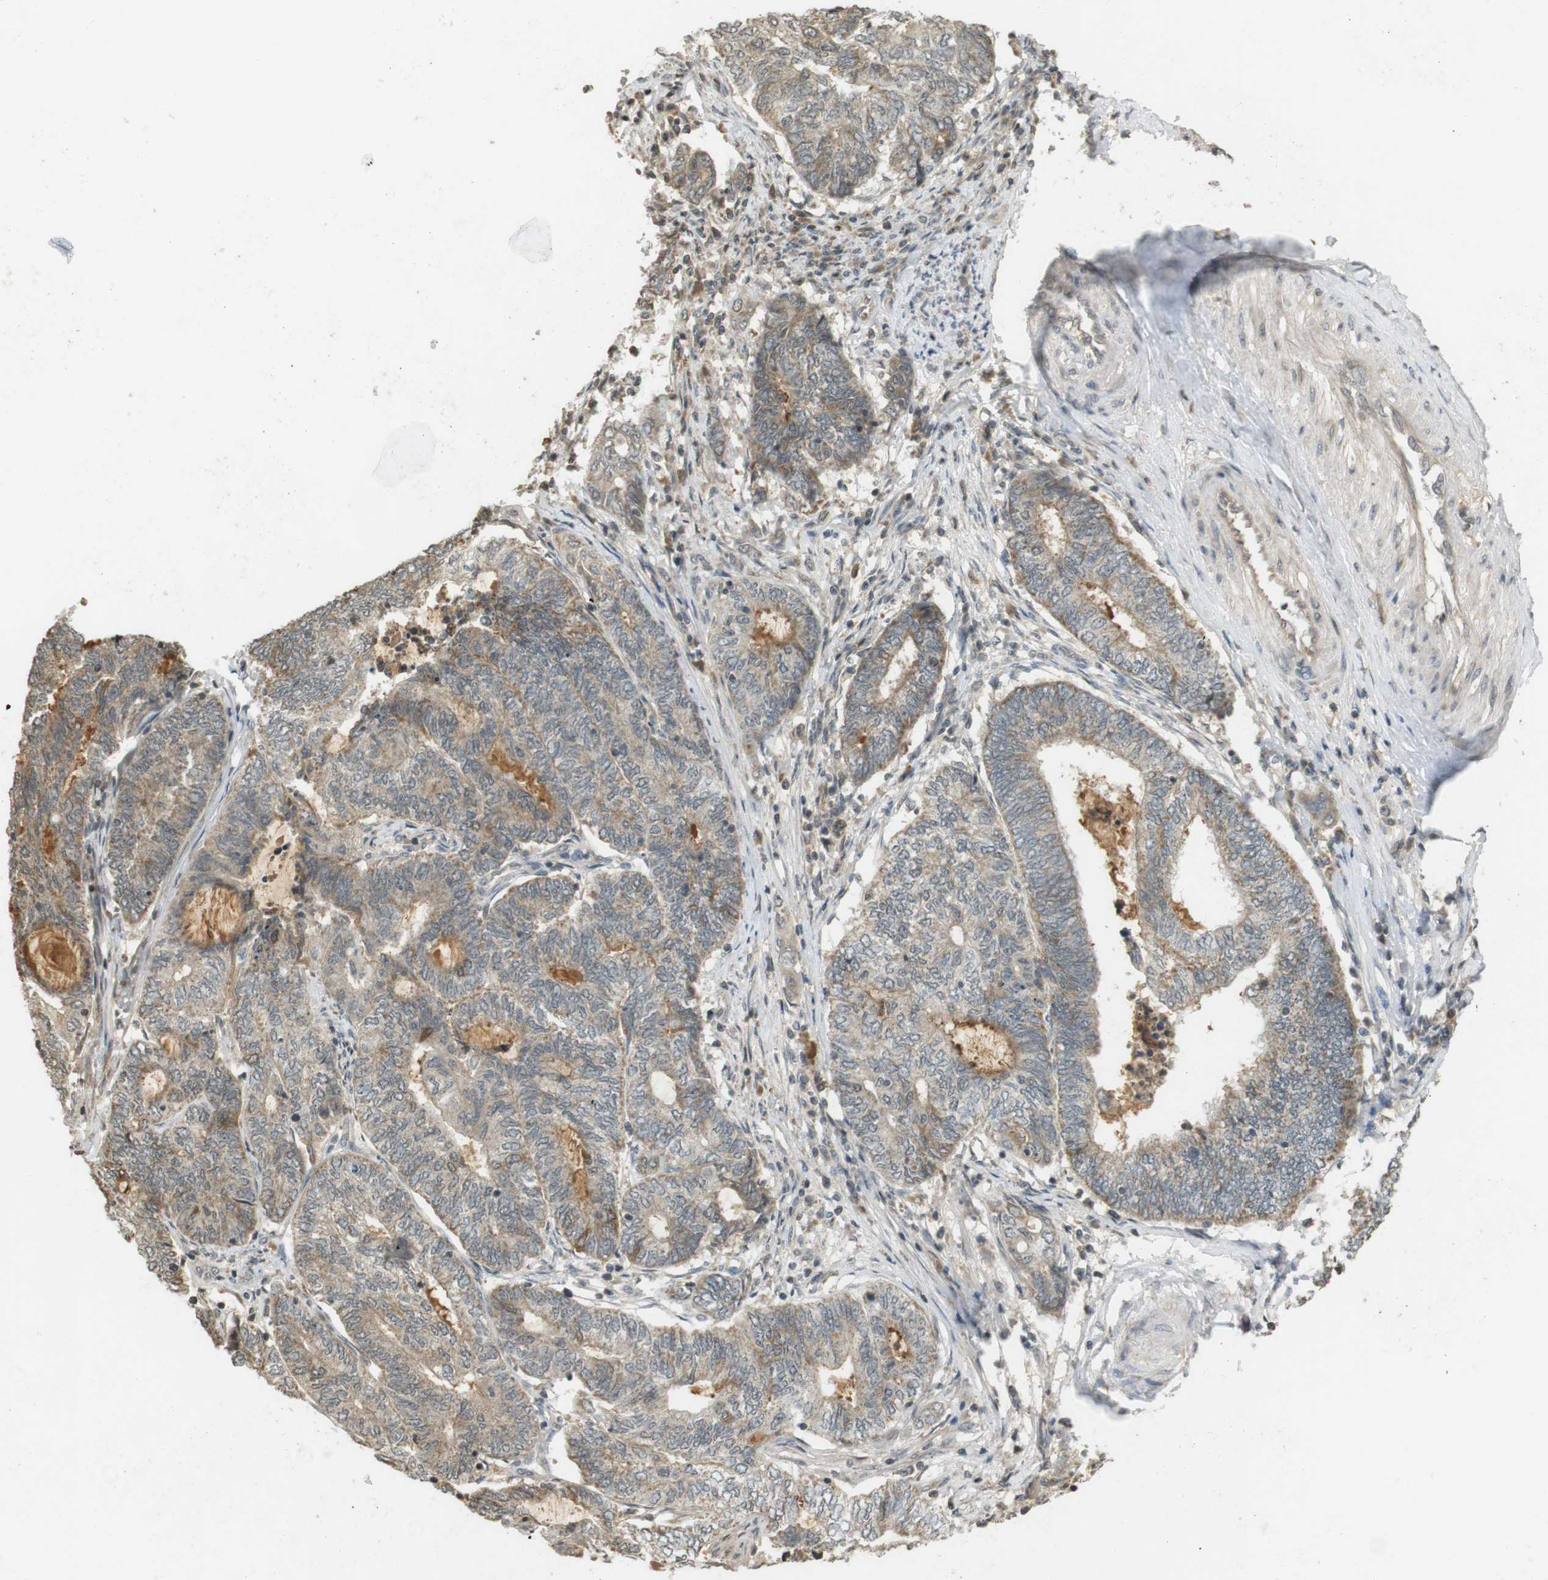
{"staining": {"intensity": "weak", "quantity": ">75%", "location": "cytoplasmic/membranous"}, "tissue": "endometrial cancer", "cell_type": "Tumor cells", "image_type": "cancer", "snomed": [{"axis": "morphology", "description": "Adenocarcinoma, NOS"}, {"axis": "topography", "description": "Uterus"}, {"axis": "topography", "description": "Endometrium"}], "caption": "Endometrial cancer stained with DAB immunohistochemistry (IHC) displays low levels of weak cytoplasmic/membranous staining in about >75% of tumor cells. Immunohistochemistry (ihc) stains the protein of interest in brown and the nuclei are stained blue.", "gene": "SRR", "patient": {"sex": "female", "age": 70}}